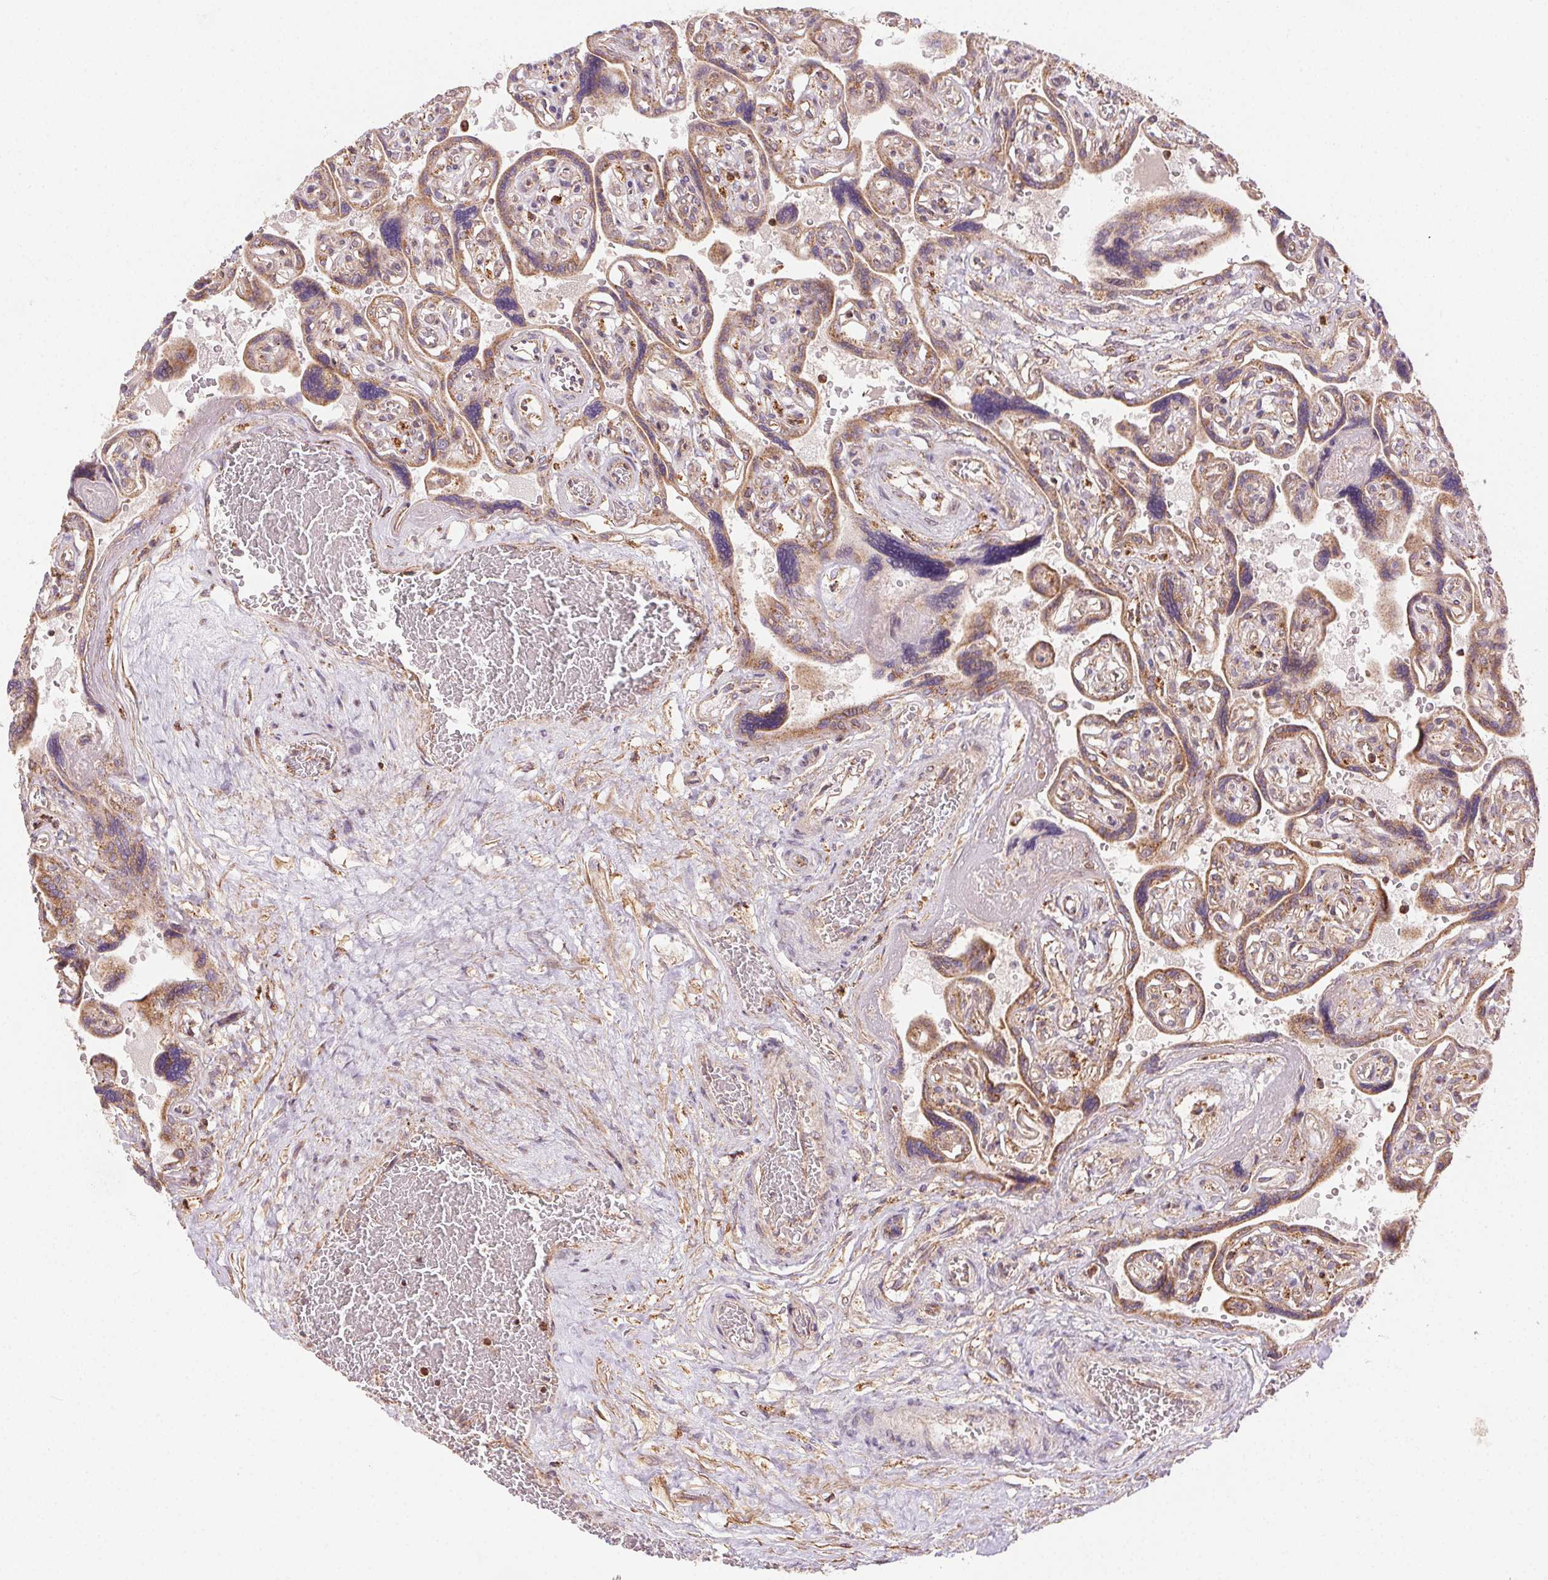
{"staining": {"intensity": "moderate", "quantity": ">75%", "location": "cytoplasmic/membranous"}, "tissue": "placenta", "cell_type": "Decidual cells", "image_type": "normal", "snomed": [{"axis": "morphology", "description": "Normal tissue, NOS"}, {"axis": "topography", "description": "Placenta"}], "caption": "This micrograph exhibits immunohistochemistry staining of normal placenta, with medium moderate cytoplasmic/membranous expression in about >75% of decidual cells.", "gene": "CLPB", "patient": {"sex": "female", "age": 32}}